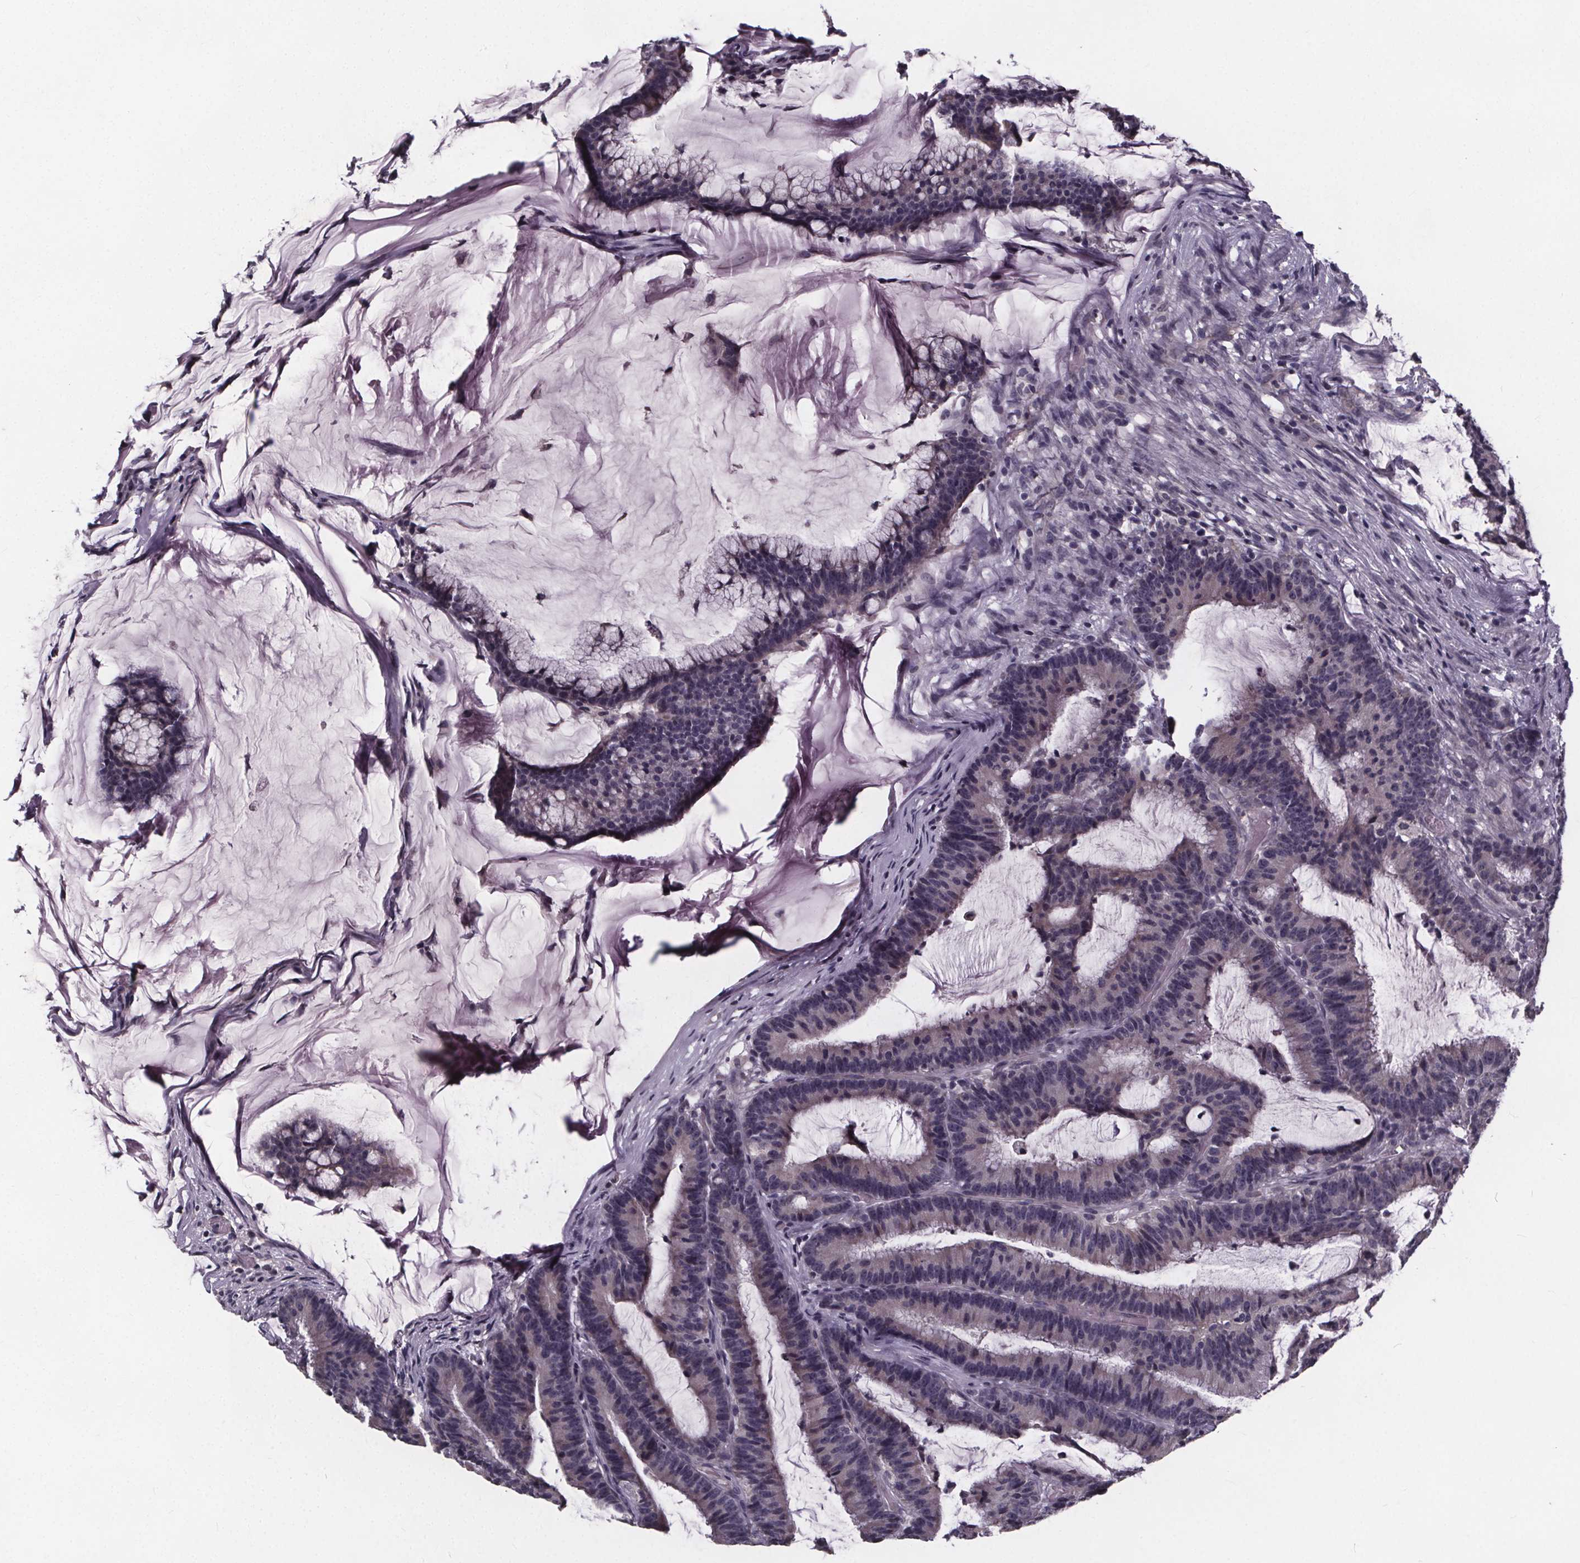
{"staining": {"intensity": "negative", "quantity": "none", "location": "none"}, "tissue": "colorectal cancer", "cell_type": "Tumor cells", "image_type": "cancer", "snomed": [{"axis": "morphology", "description": "Adenocarcinoma, NOS"}, {"axis": "topography", "description": "Colon"}], "caption": "An immunohistochemistry image of colorectal cancer (adenocarcinoma) is shown. There is no staining in tumor cells of colorectal cancer (adenocarcinoma).", "gene": "FAM181B", "patient": {"sex": "female", "age": 78}}